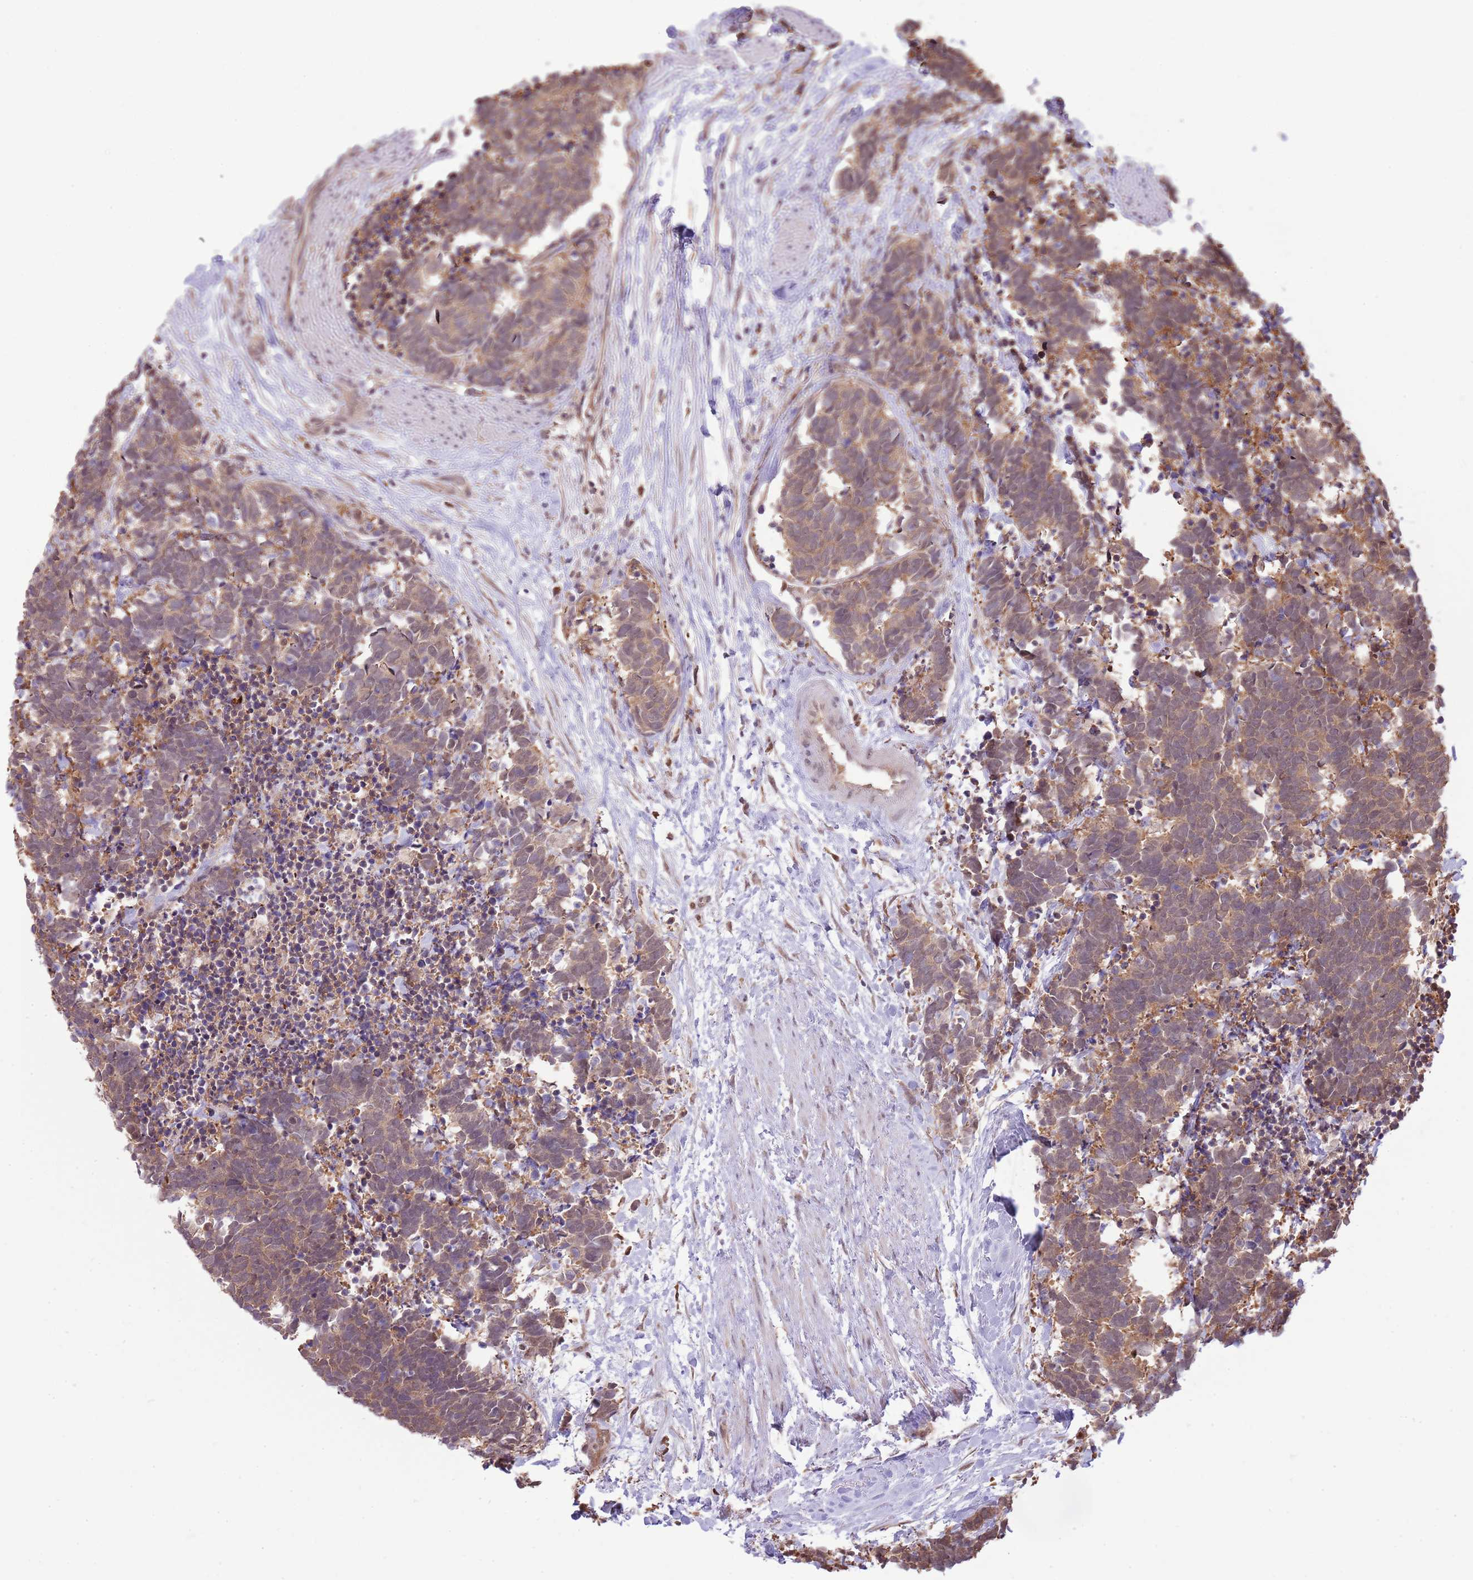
{"staining": {"intensity": "moderate", "quantity": ">75%", "location": "cytoplasmic/membranous"}, "tissue": "carcinoid", "cell_type": "Tumor cells", "image_type": "cancer", "snomed": [{"axis": "morphology", "description": "Carcinoma, NOS"}, {"axis": "morphology", "description": "Carcinoid, malignant, NOS"}, {"axis": "topography", "description": "Prostate"}], "caption": "Immunohistochemistry (DAB (3,3'-diaminobenzidine)) staining of human carcinoid shows moderate cytoplasmic/membranous protein positivity in about >75% of tumor cells.", "gene": "AMIGO1", "patient": {"sex": "male", "age": 57}}